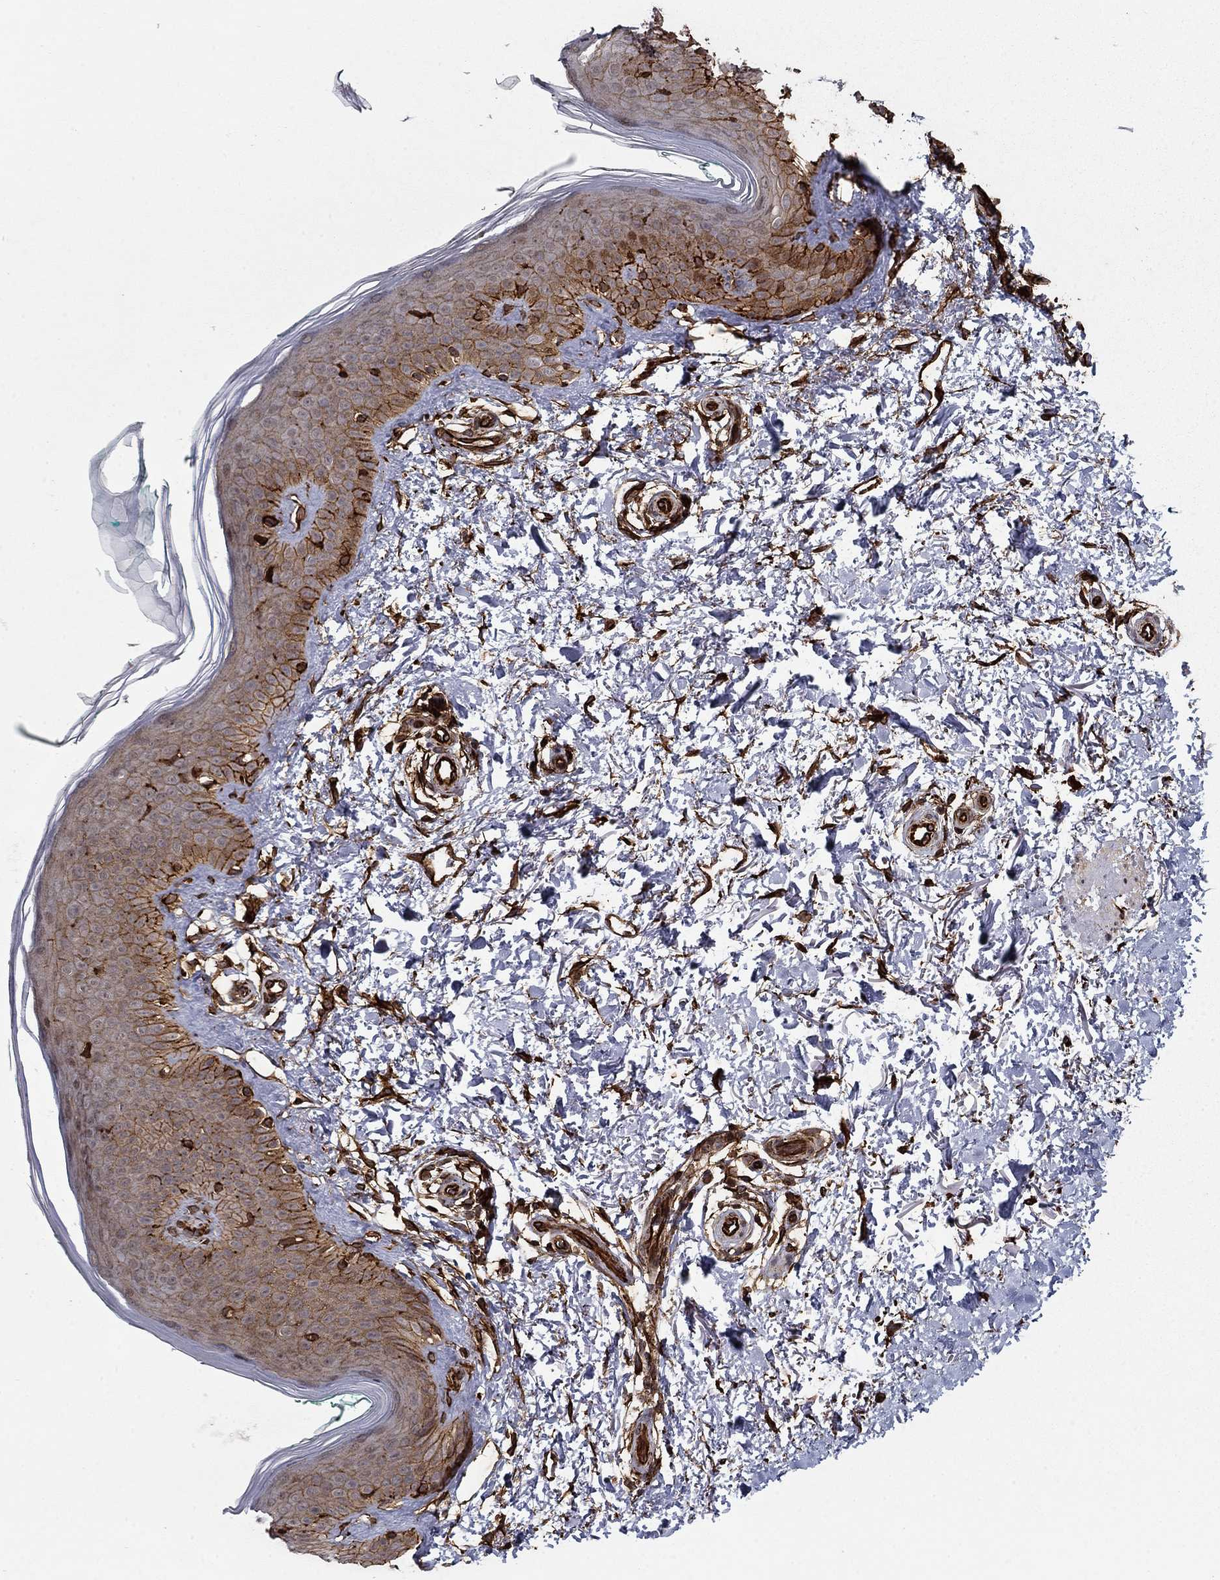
{"staining": {"intensity": "strong", "quantity": "25%-75%", "location": "cytoplasmic/membranous"}, "tissue": "skin", "cell_type": "Fibroblasts", "image_type": "normal", "snomed": [{"axis": "morphology", "description": "Normal tissue, NOS"}, {"axis": "morphology", "description": "Inflammation, NOS"}, {"axis": "morphology", "description": "Fibrosis, NOS"}, {"axis": "topography", "description": "Skin"}], "caption": "Immunohistochemistry (IHC) of benign human skin exhibits high levels of strong cytoplasmic/membranous staining in approximately 25%-75% of fibroblasts. Using DAB (3,3'-diaminobenzidine) (brown) and hematoxylin (blue) stains, captured at high magnification using brightfield microscopy.", "gene": "ADM", "patient": {"sex": "male", "age": 71}}